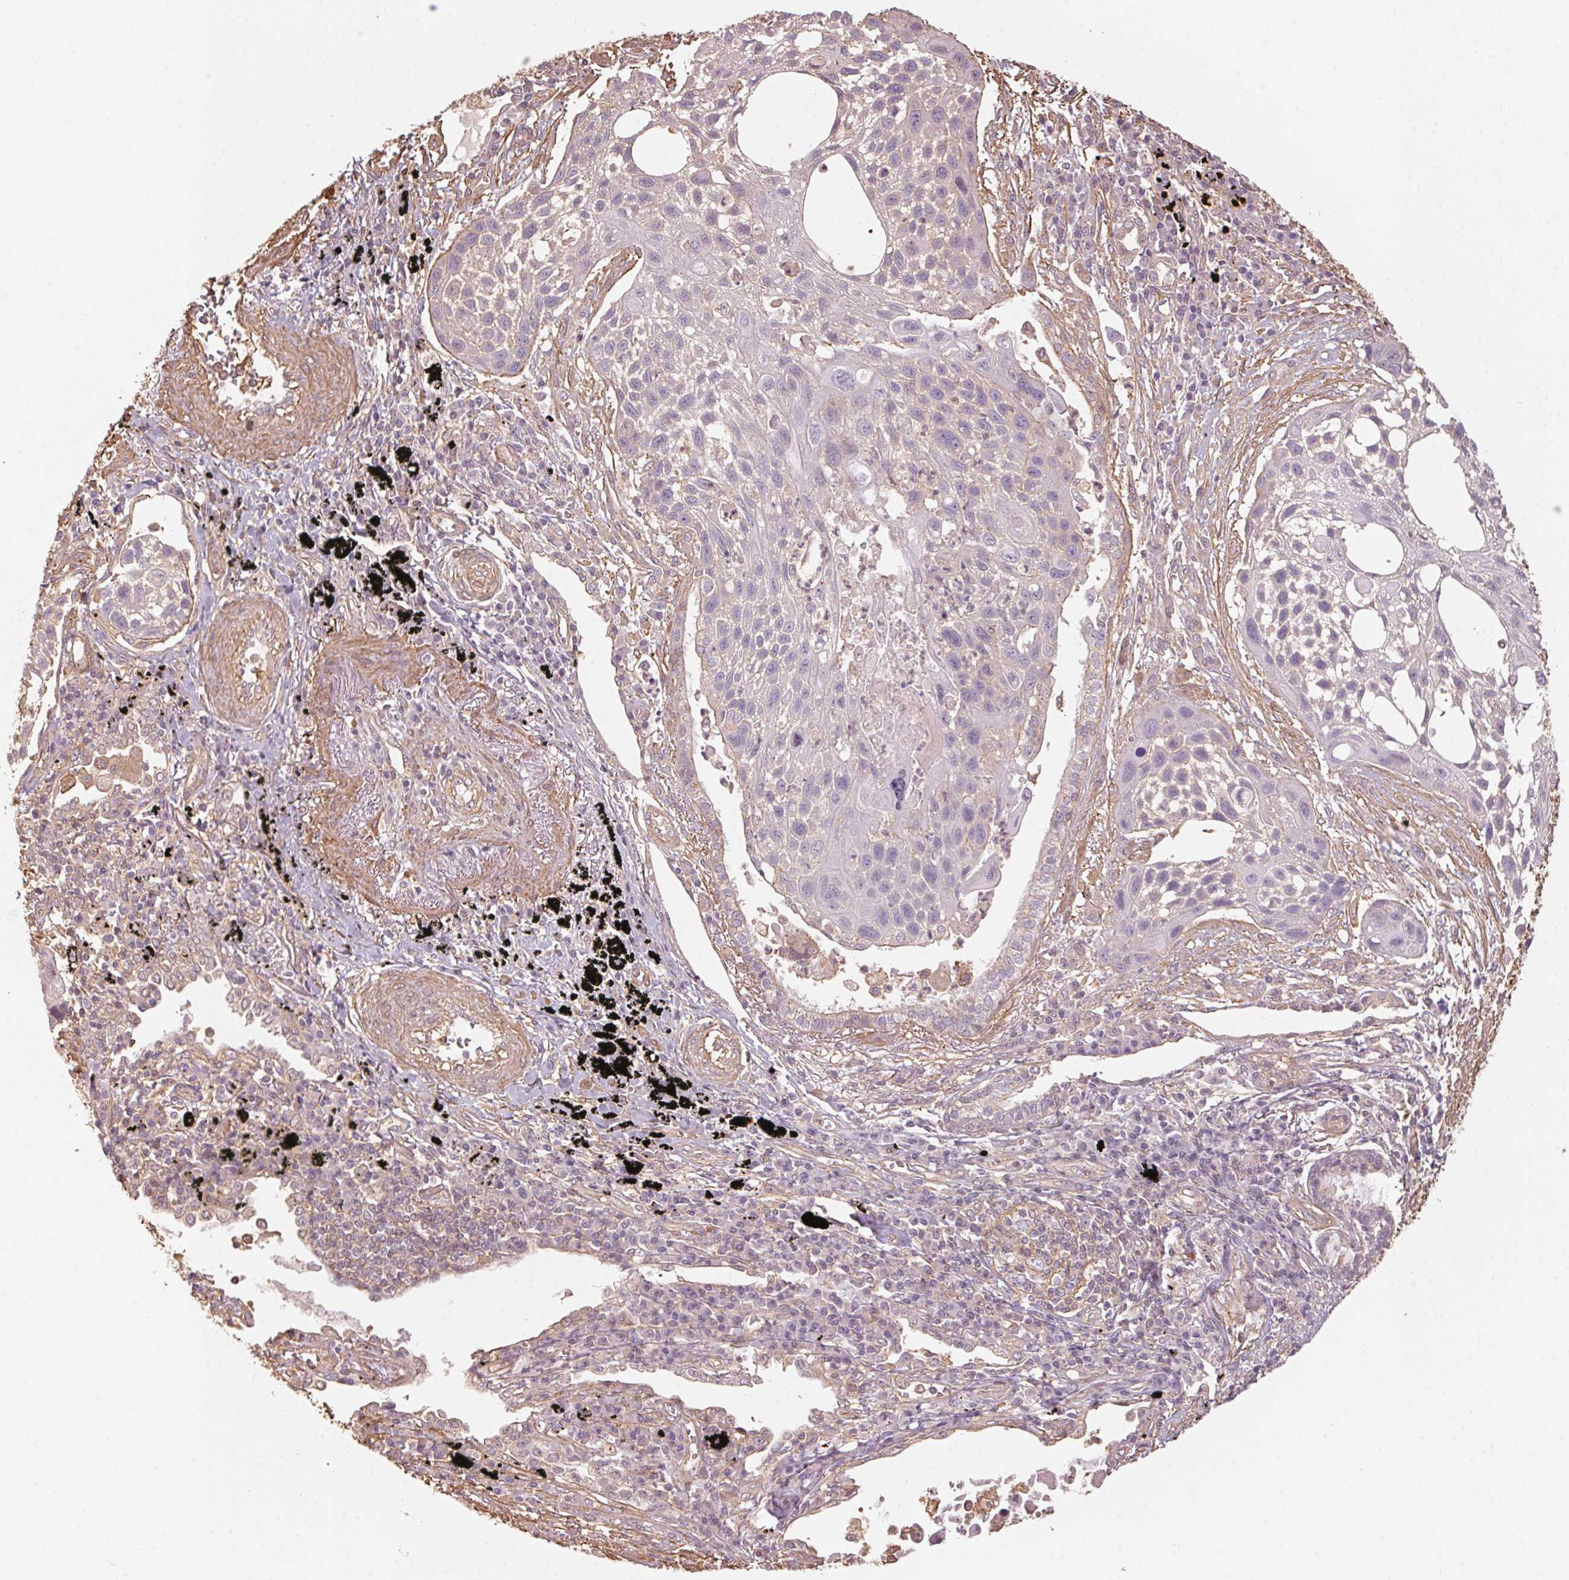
{"staining": {"intensity": "negative", "quantity": "none", "location": "none"}, "tissue": "lung cancer", "cell_type": "Tumor cells", "image_type": "cancer", "snomed": [{"axis": "morphology", "description": "Squamous cell carcinoma, NOS"}, {"axis": "topography", "description": "Lung"}], "caption": "A high-resolution photomicrograph shows immunohistochemistry staining of lung cancer, which exhibits no significant positivity in tumor cells. Nuclei are stained in blue.", "gene": "QDPR", "patient": {"sex": "male", "age": 78}}